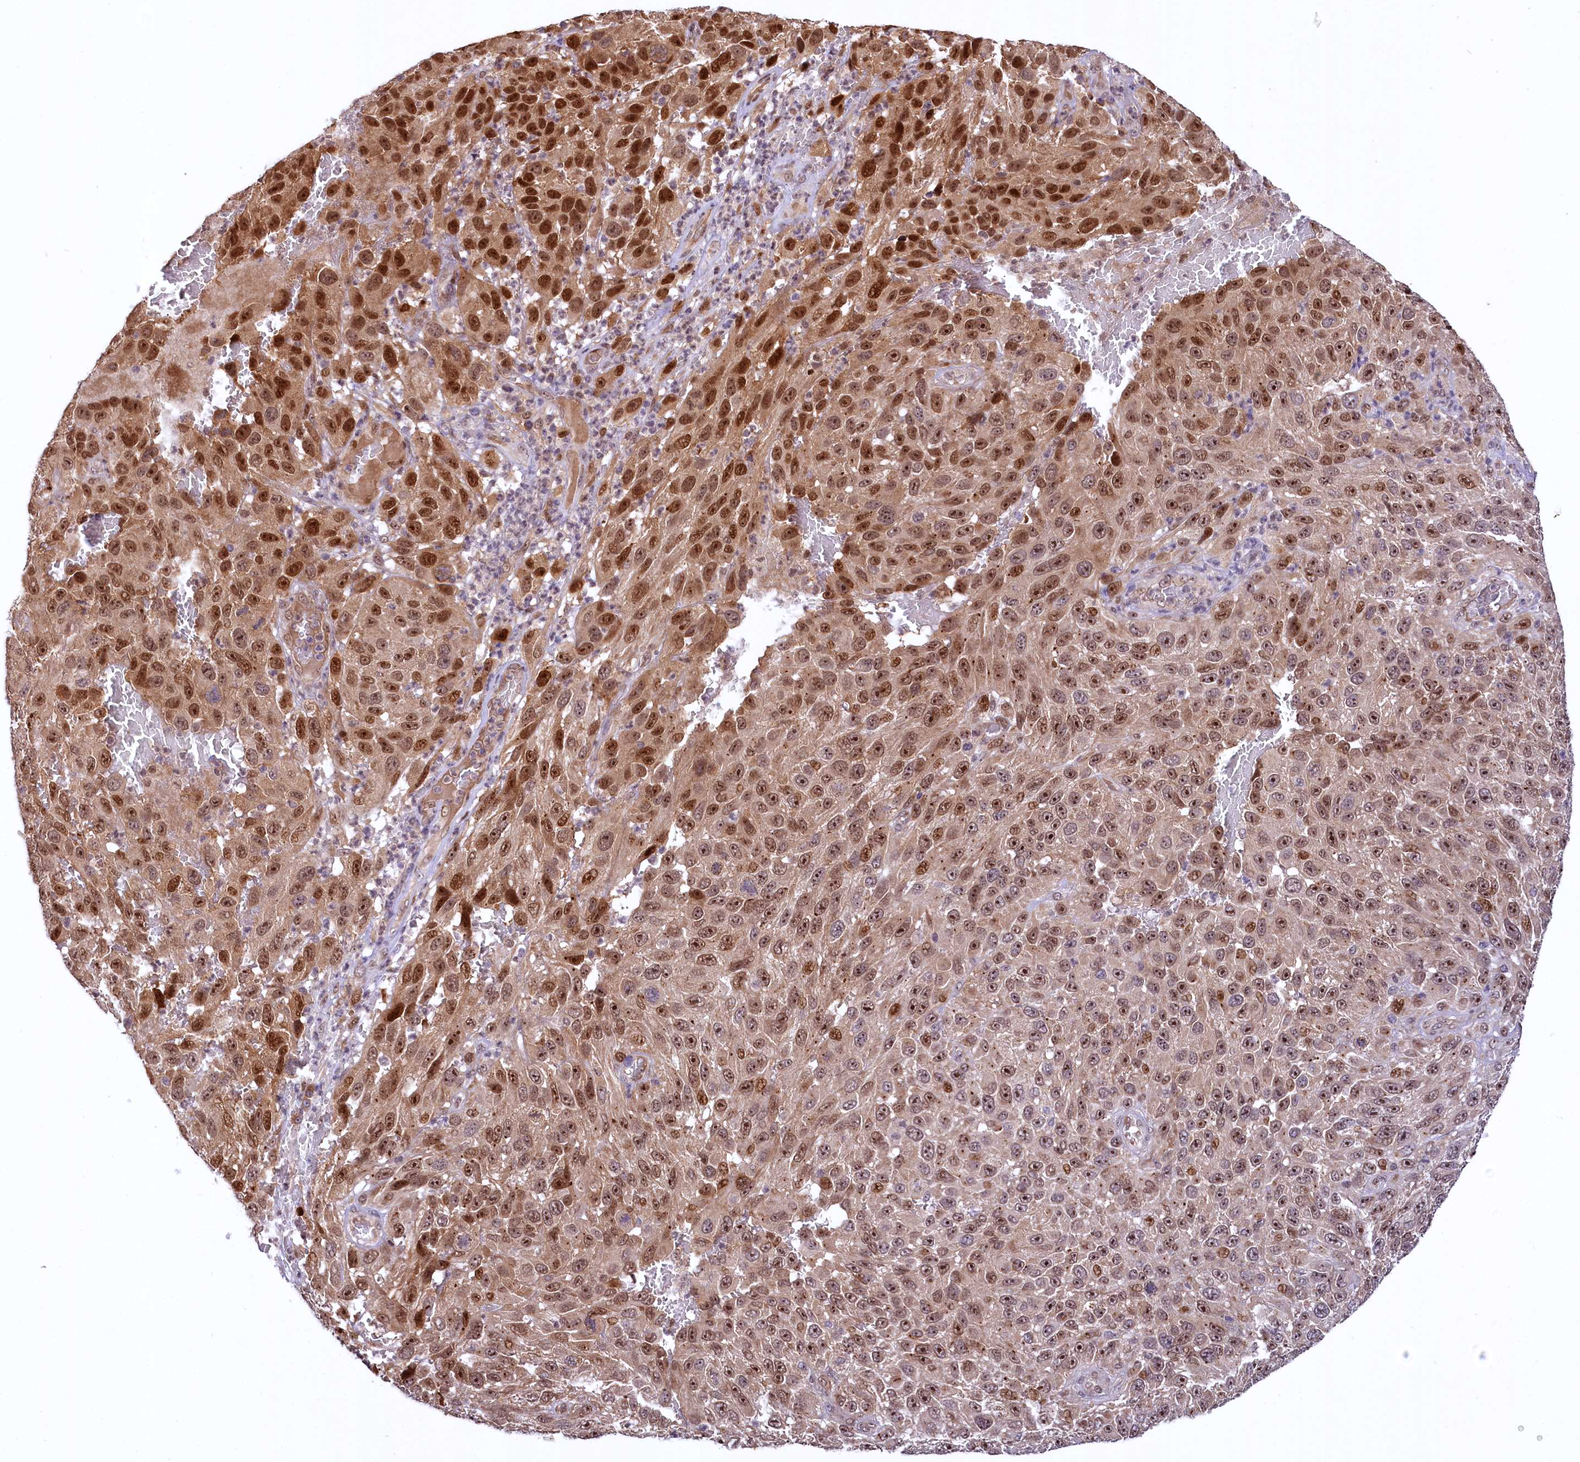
{"staining": {"intensity": "strong", "quantity": ">75%", "location": "nuclear"}, "tissue": "melanoma", "cell_type": "Tumor cells", "image_type": "cancer", "snomed": [{"axis": "morphology", "description": "Malignant melanoma, NOS"}, {"axis": "topography", "description": "Skin"}], "caption": "Approximately >75% of tumor cells in melanoma reveal strong nuclear protein positivity as visualized by brown immunohistochemical staining.", "gene": "N4BP2L1", "patient": {"sex": "female", "age": 96}}